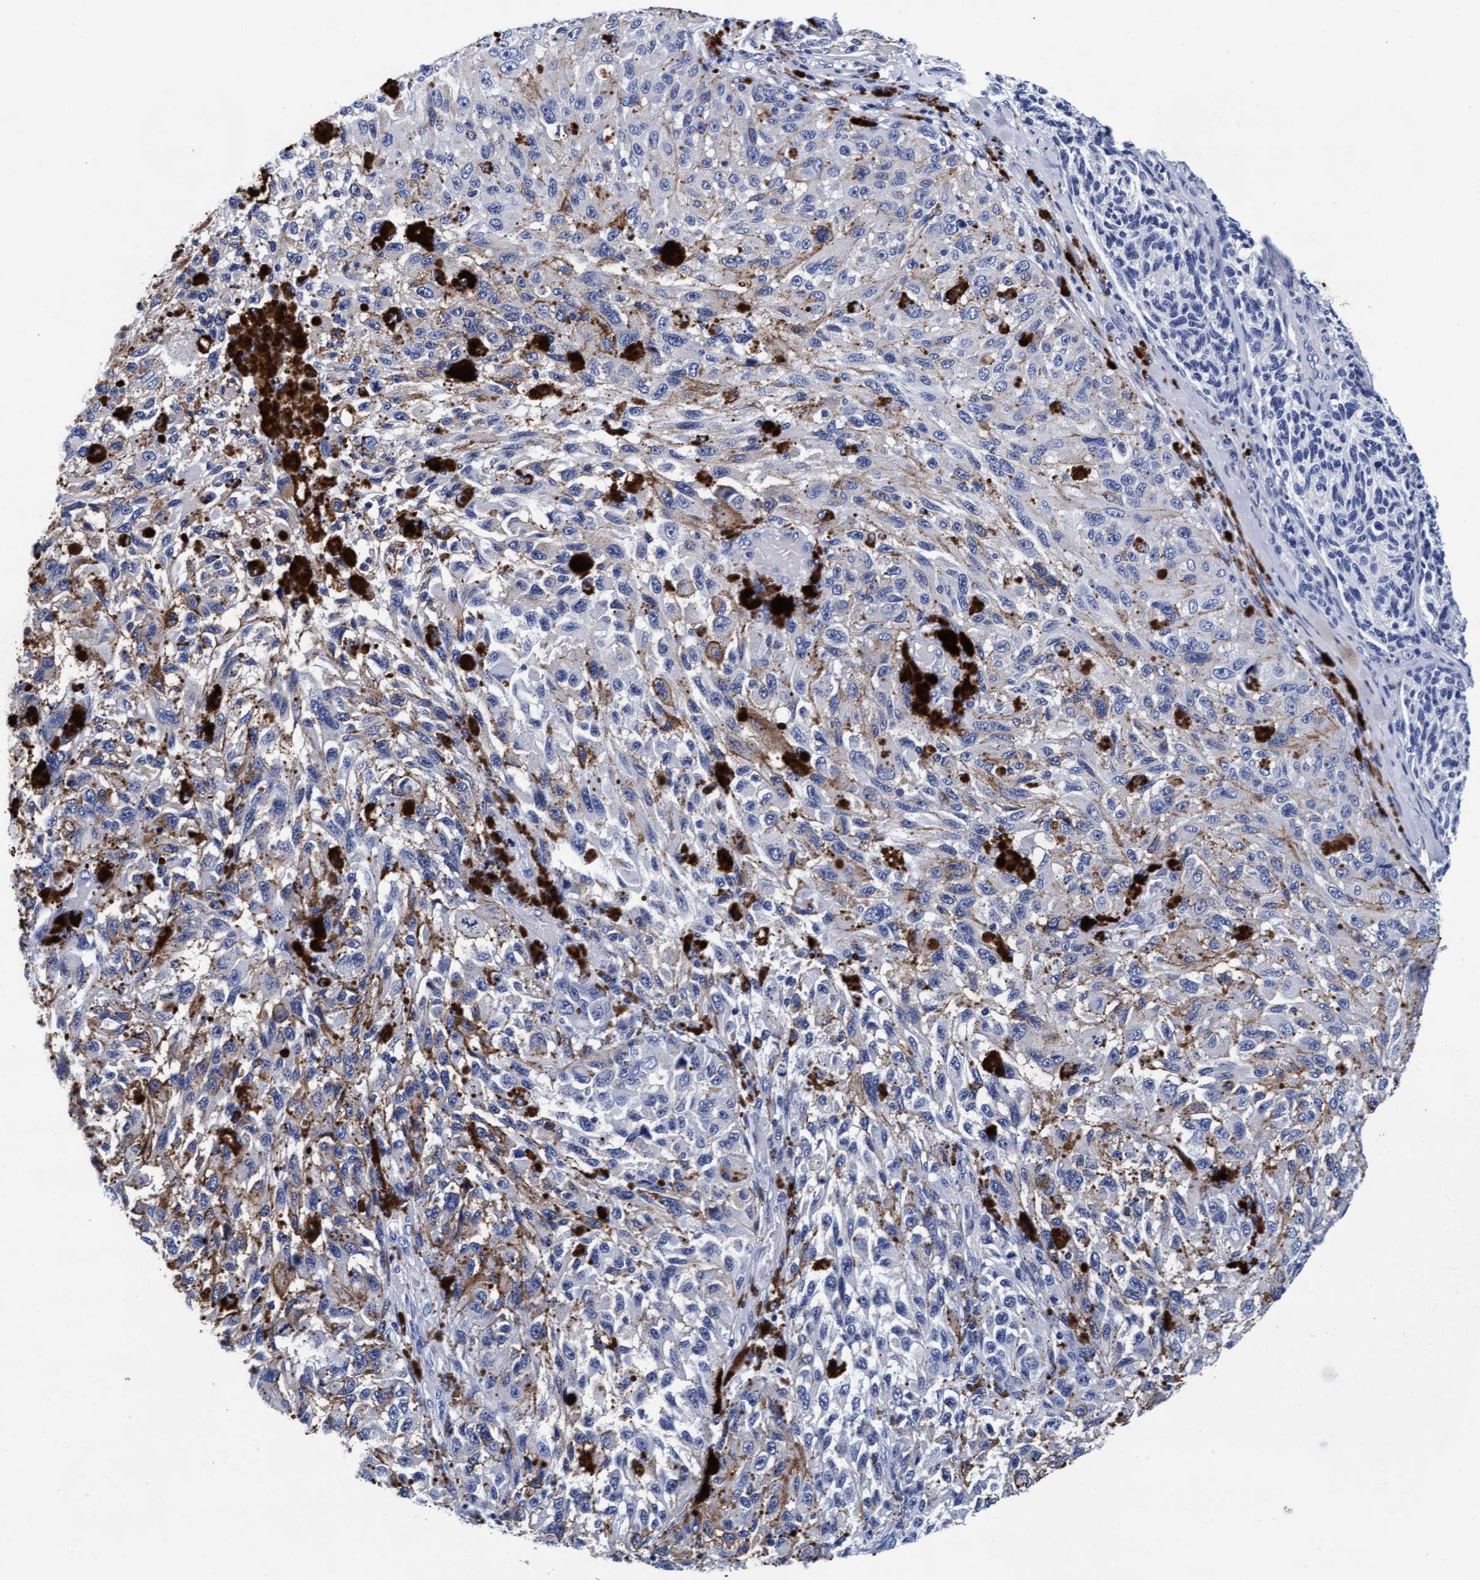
{"staining": {"intensity": "weak", "quantity": "25%-75%", "location": "cytoplasmic/membranous"}, "tissue": "melanoma", "cell_type": "Tumor cells", "image_type": "cancer", "snomed": [{"axis": "morphology", "description": "Malignant melanoma, NOS"}, {"axis": "topography", "description": "Skin"}], "caption": "Tumor cells show weak cytoplasmic/membranous positivity in about 25%-75% of cells in melanoma. (DAB = brown stain, brightfield microscopy at high magnification).", "gene": "ARSG", "patient": {"sex": "female", "age": 73}}